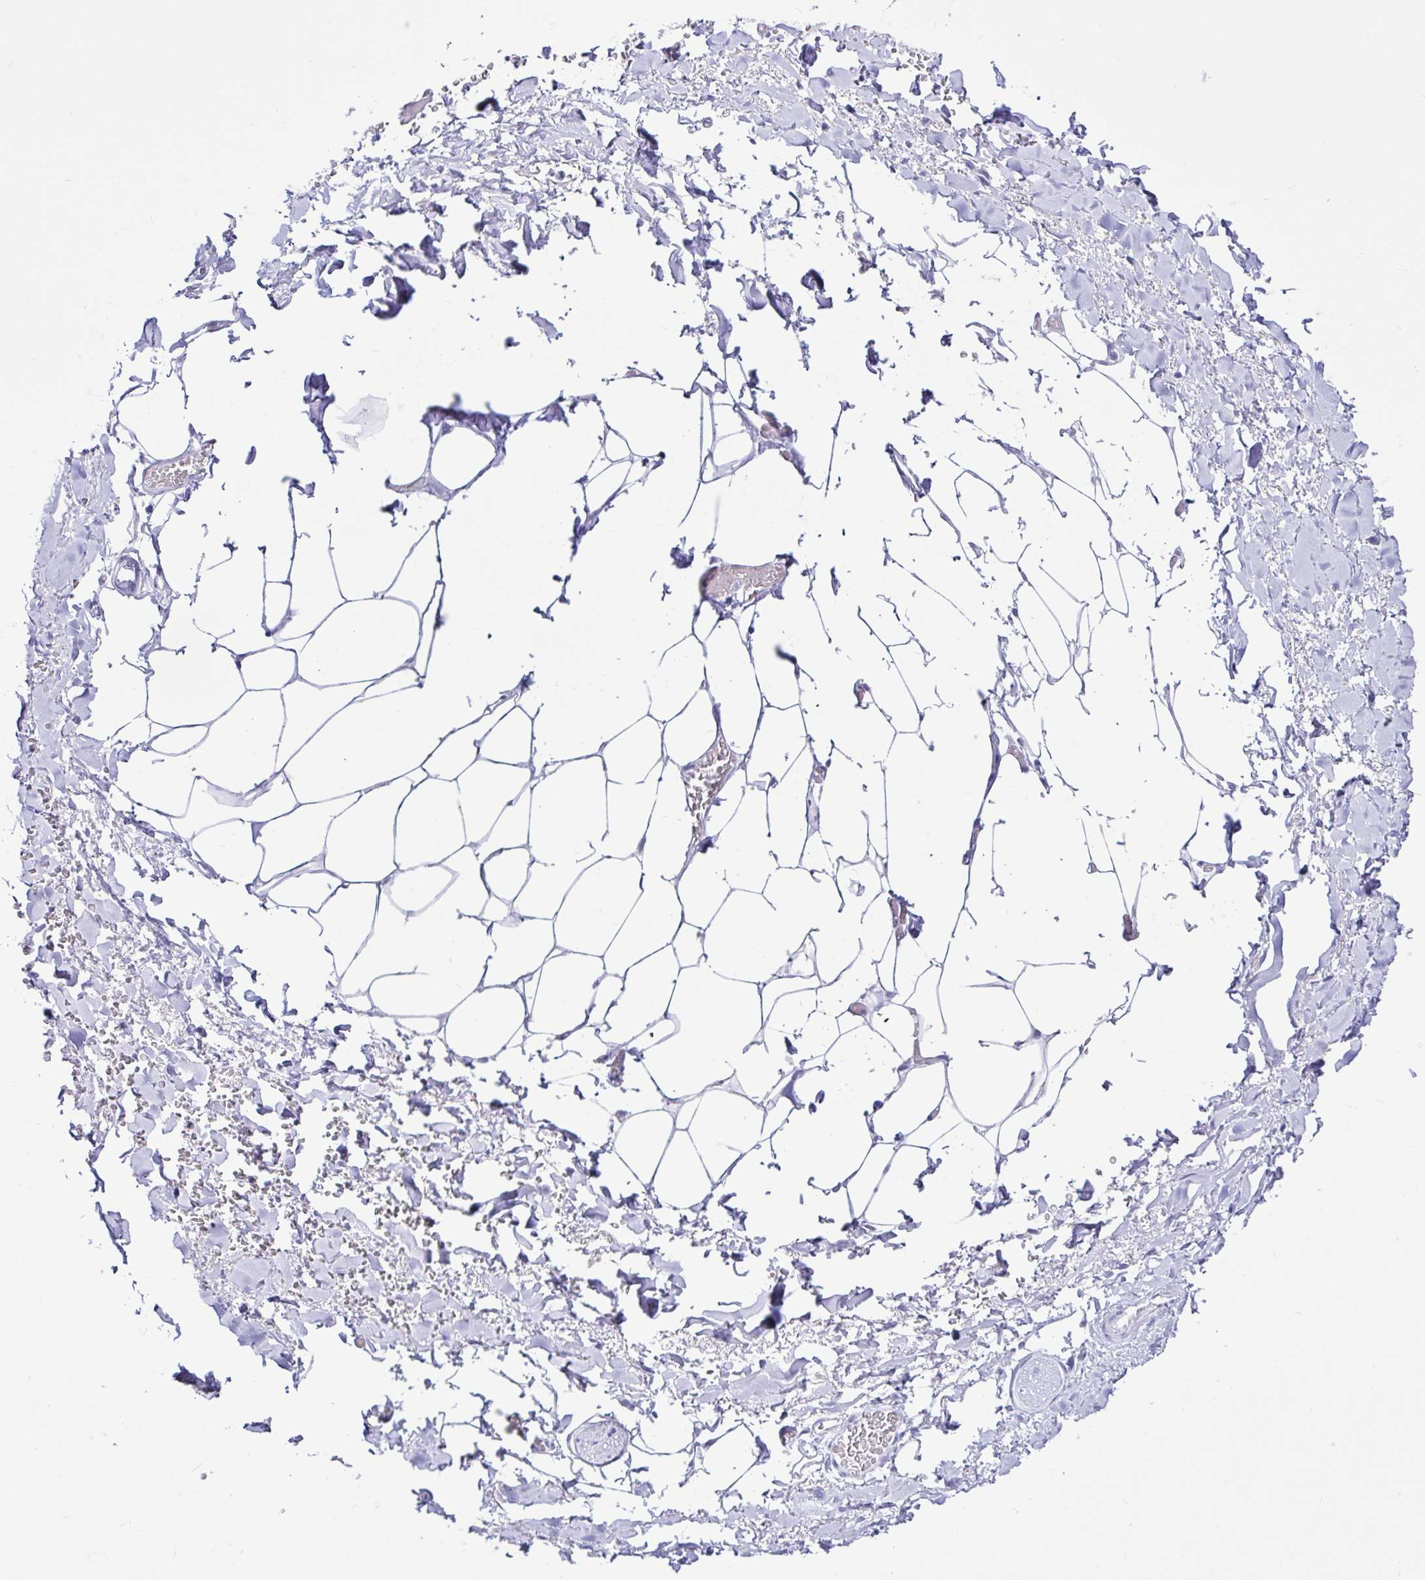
{"staining": {"intensity": "negative", "quantity": "none", "location": "none"}, "tissue": "adipose tissue", "cell_type": "Adipocytes", "image_type": "normal", "snomed": [{"axis": "morphology", "description": "Normal tissue, NOS"}, {"axis": "topography", "description": "Vagina"}, {"axis": "topography", "description": "Peripheral nerve tissue"}], "caption": "This is an immunohistochemistry photomicrograph of unremarkable adipose tissue. There is no positivity in adipocytes.", "gene": "CYP19A1", "patient": {"sex": "female", "age": 71}}